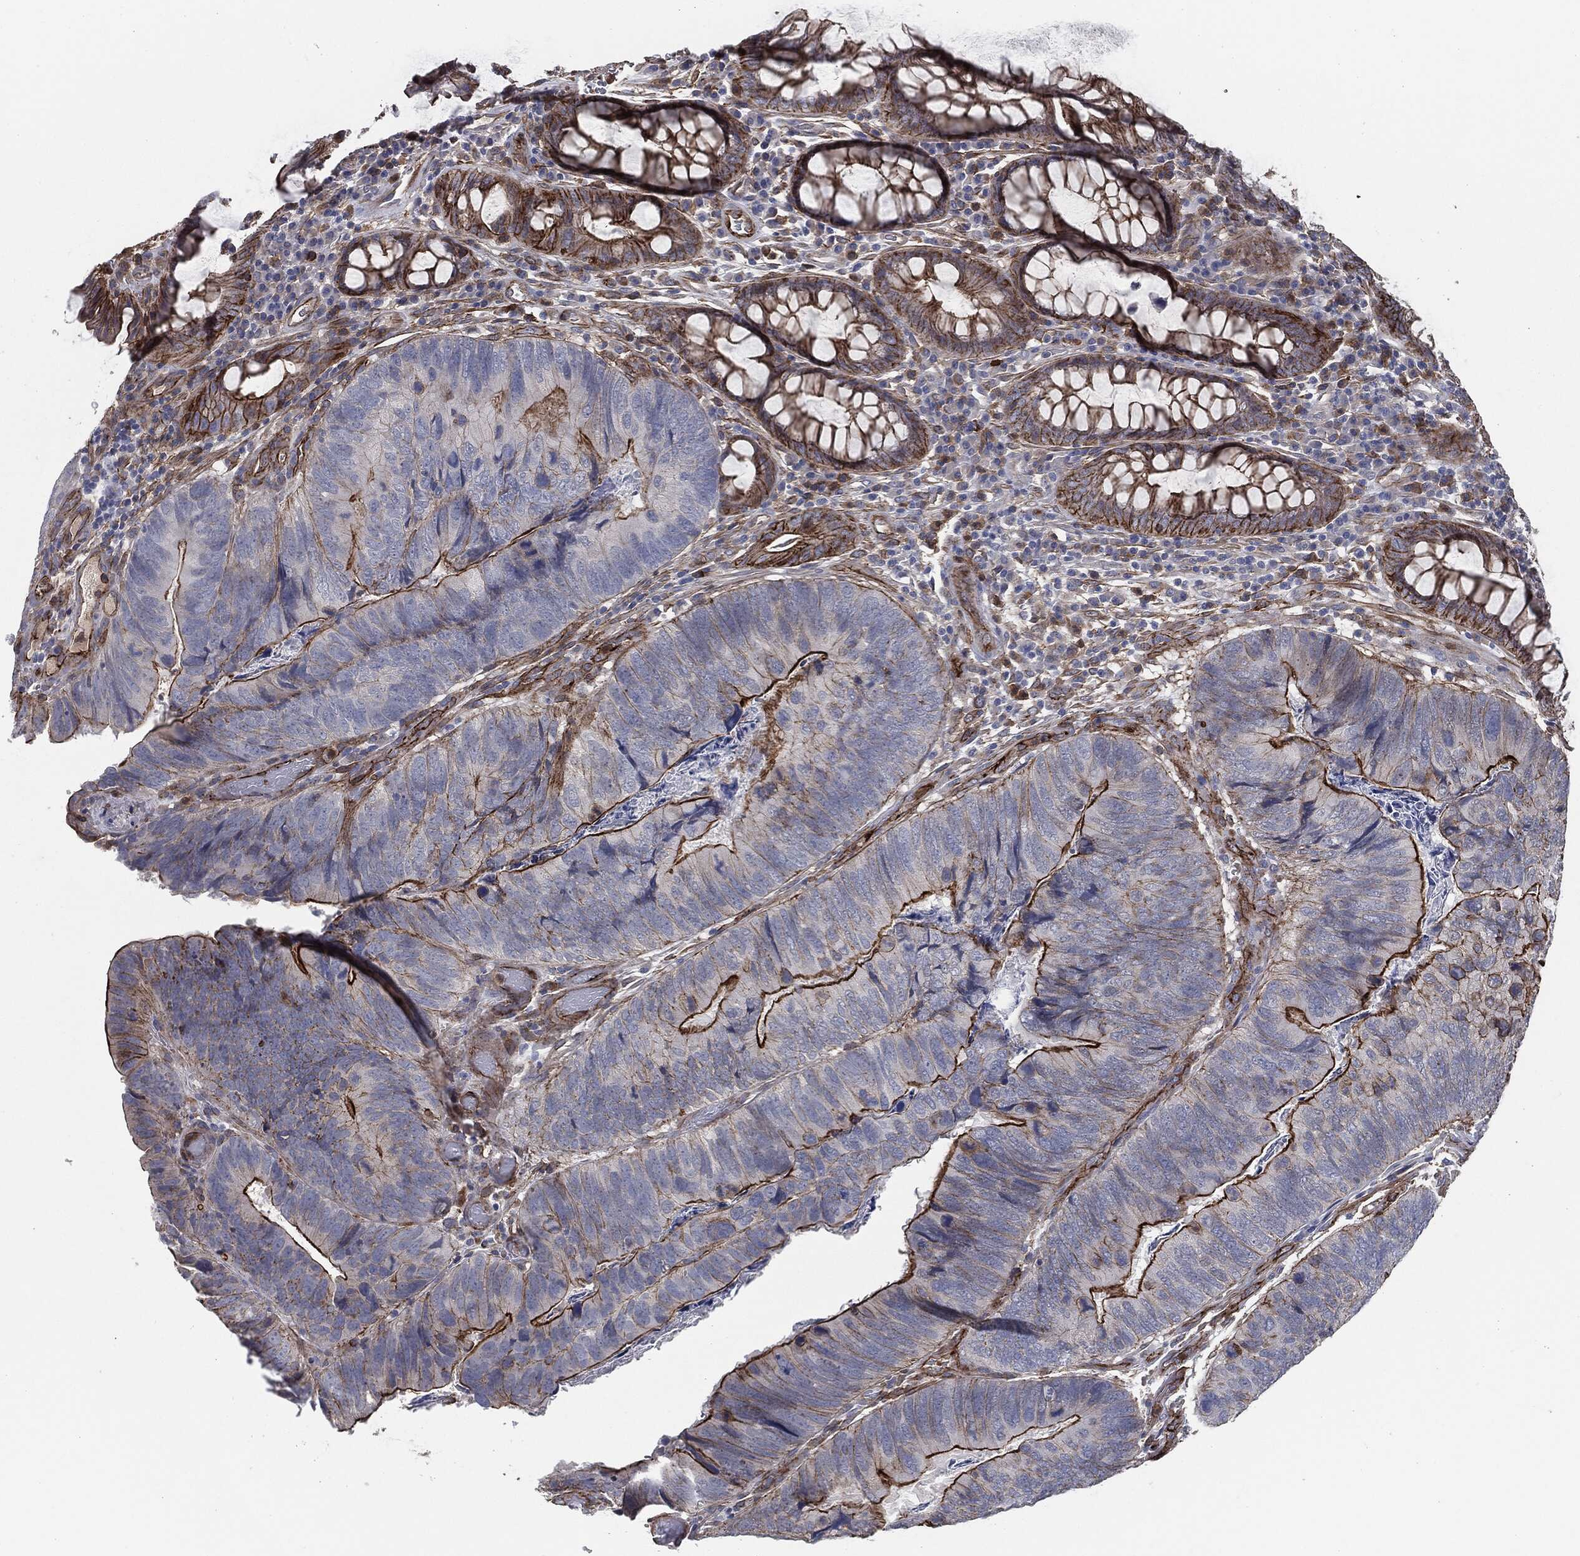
{"staining": {"intensity": "strong", "quantity": ">75%", "location": "cytoplasmic/membranous"}, "tissue": "colorectal cancer", "cell_type": "Tumor cells", "image_type": "cancer", "snomed": [{"axis": "morphology", "description": "Adenocarcinoma, NOS"}, {"axis": "topography", "description": "Colon"}], "caption": "Human colorectal adenocarcinoma stained with a brown dye exhibits strong cytoplasmic/membranous positive positivity in approximately >75% of tumor cells.", "gene": "SVIL", "patient": {"sex": "female", "age": 67}}